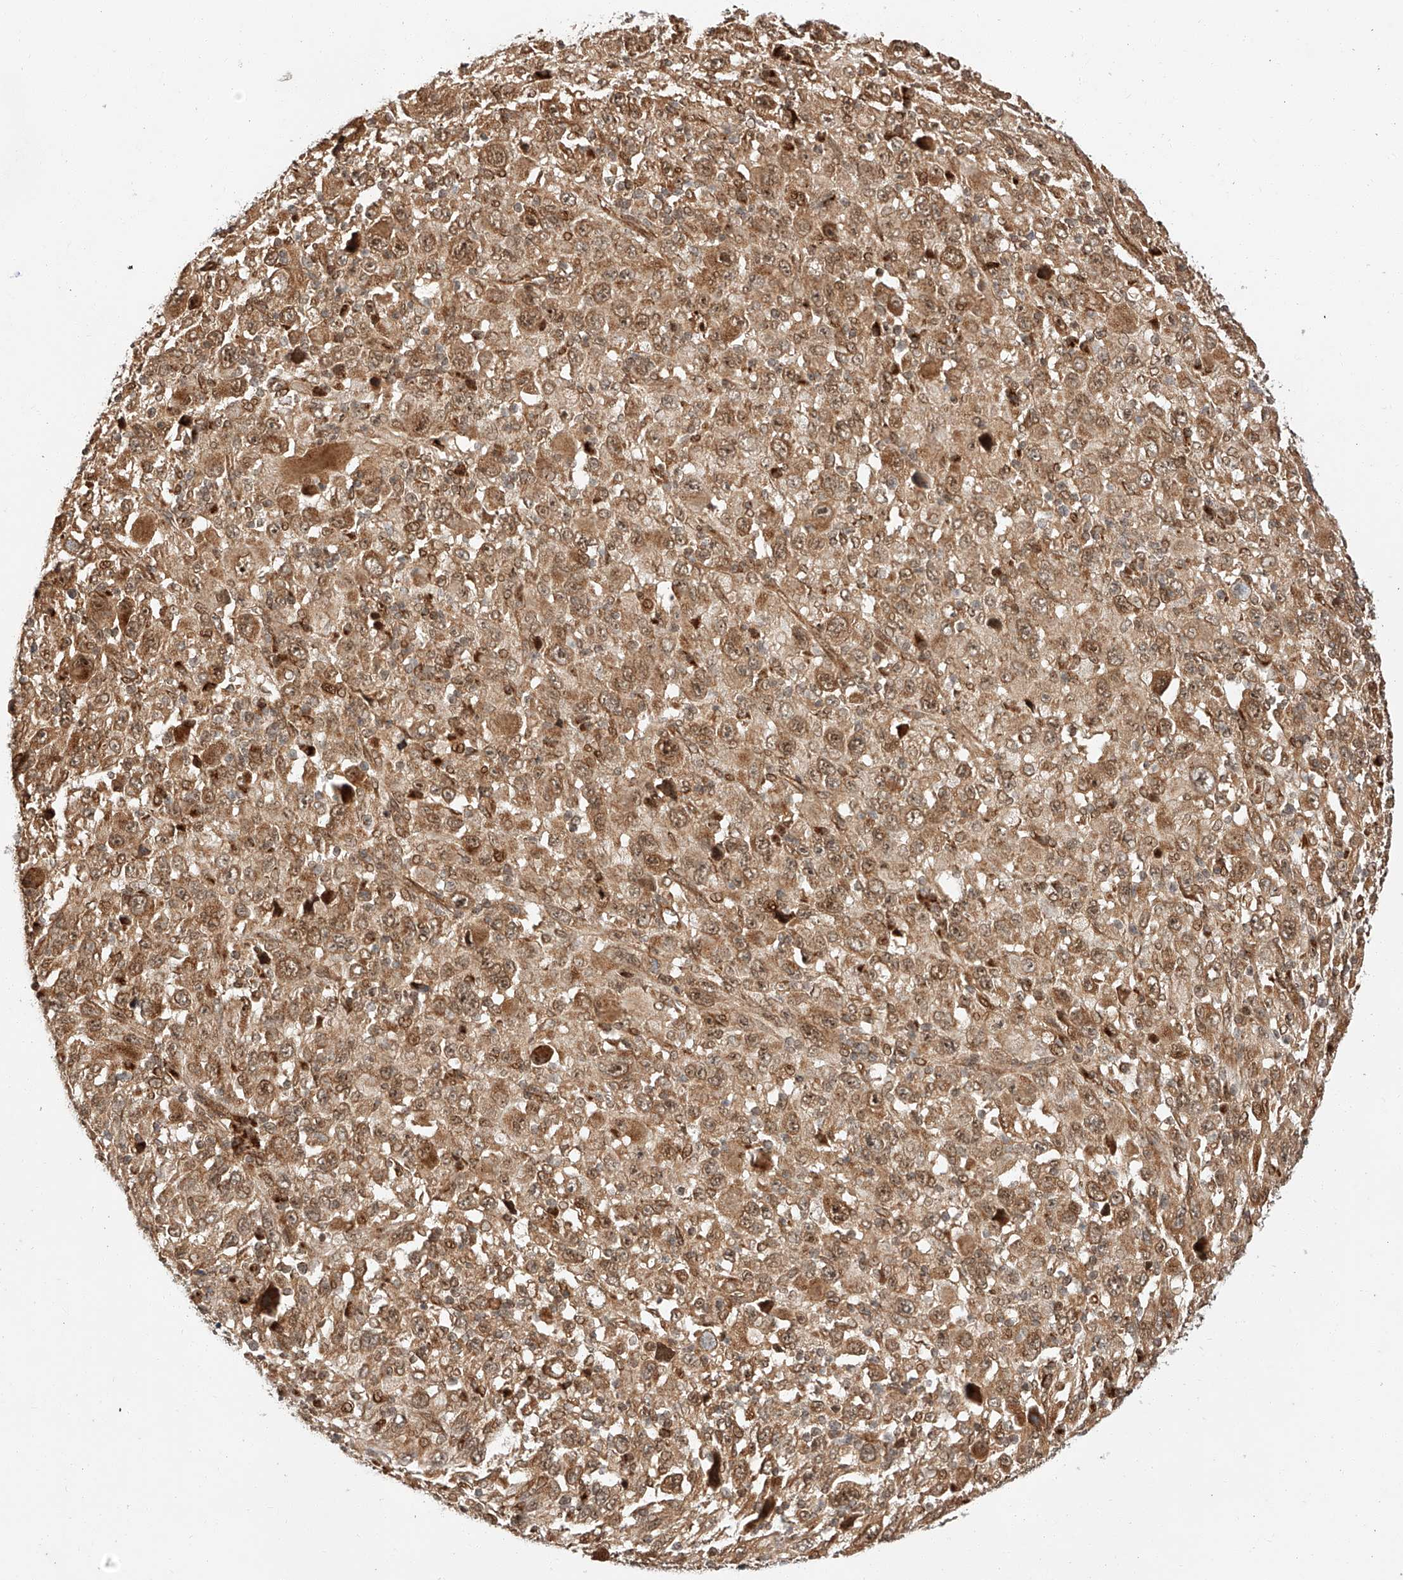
{"staining": {"intensity": "moderate", "quantity": ">75%", "location": "cytoplasmic/membranous,nuclear"}, "tissue": "melanoma", "cell_type": "Tumor cells", "image_type": "cancer", "snomed": [{"axis": "morphology", "description": "Malignant melanoma, Metastatic site"}, {"axis": "topography", "description": "Skin"}], "caption": "Protein expression analysis of human malignant melanoma (metastatic site) reveals moderate cytoplasmic/membranous and nuclear positivity in about >75% of tumor cells.", "gene": "THTPA", "patient": {"sex": "female", "age": 56}}